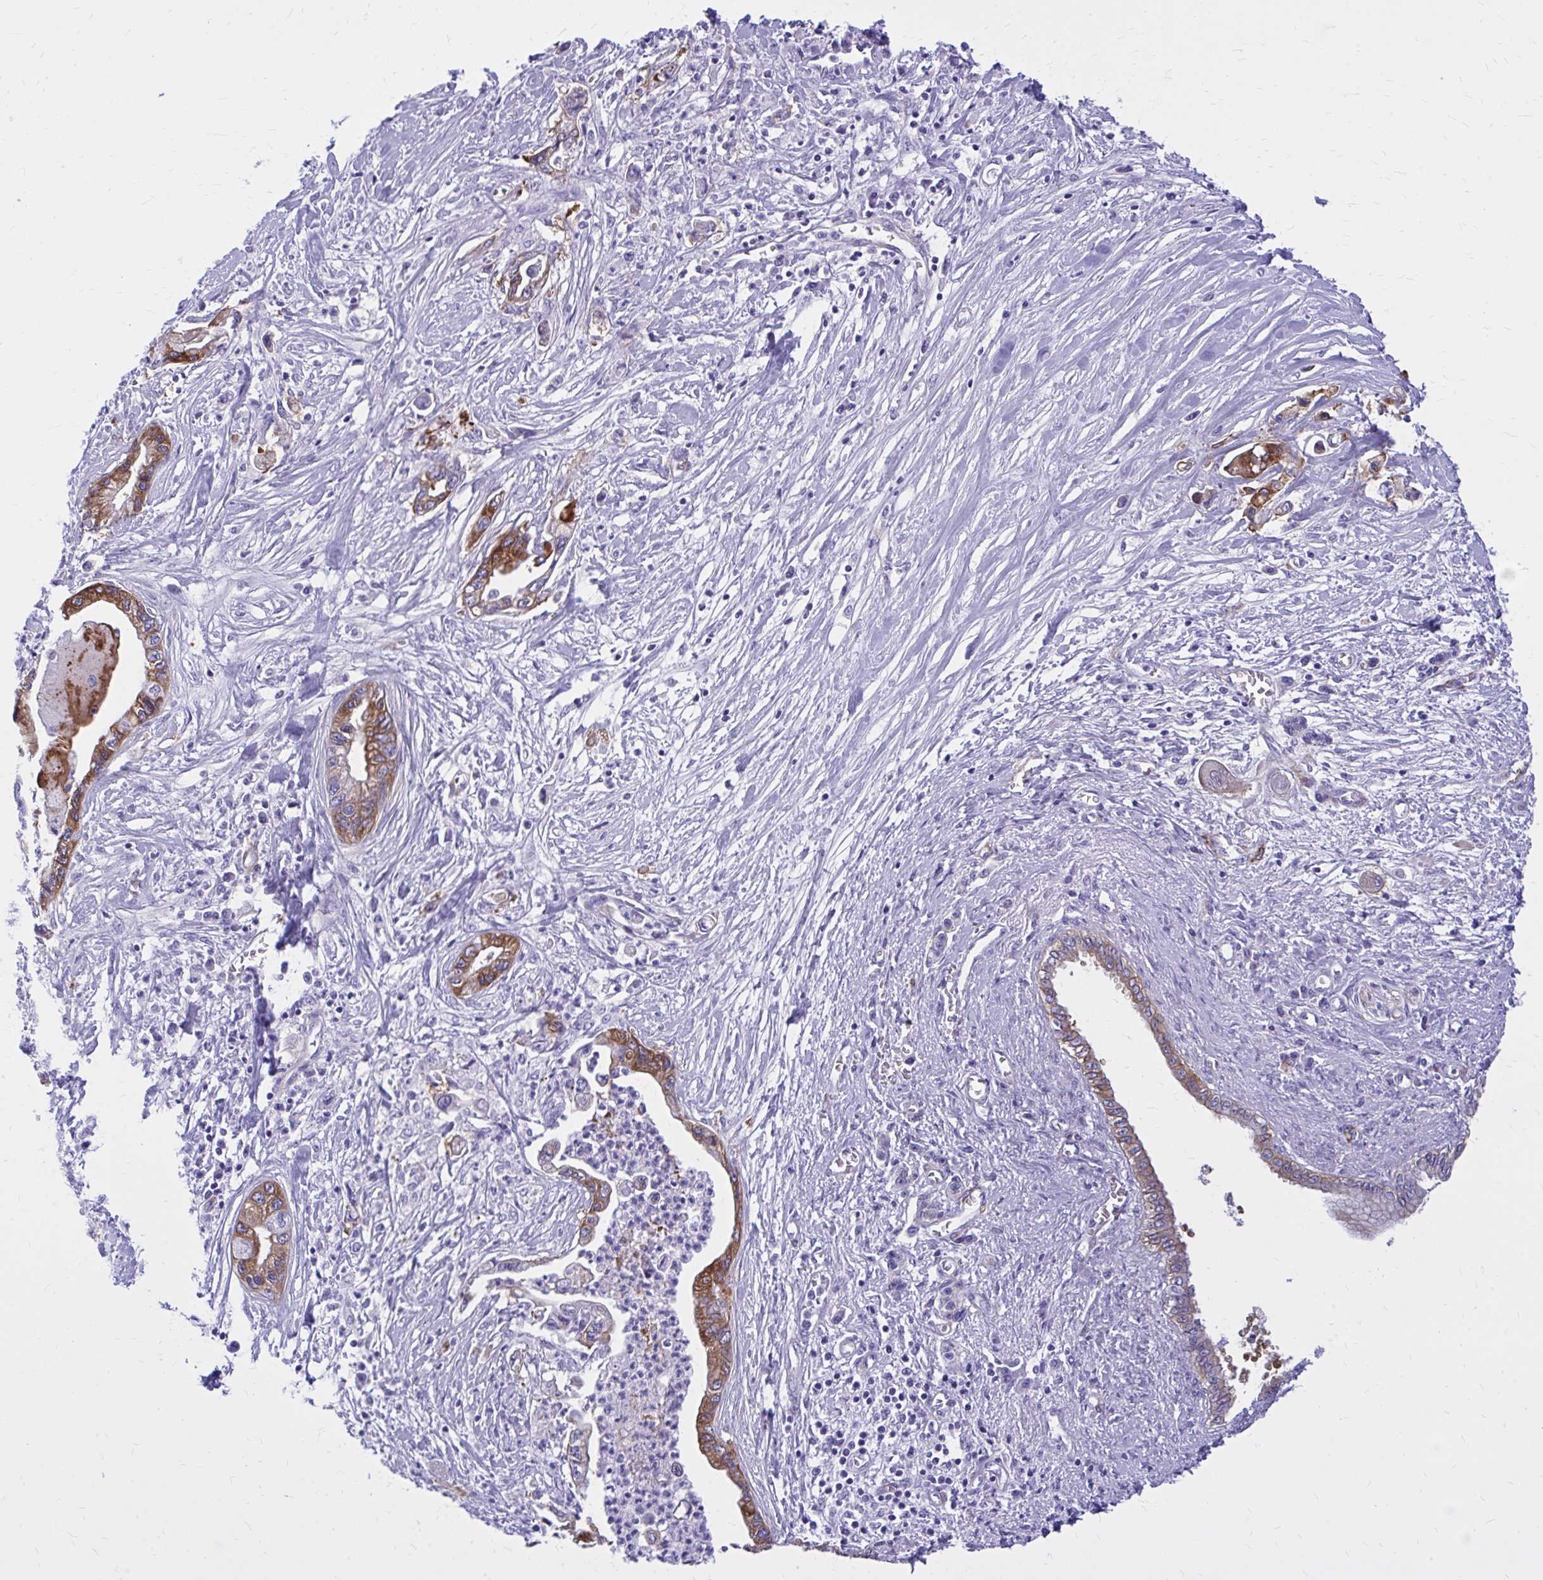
{"staining": {"intensity": "moderate", "quantity": ">75%", "location": "cytoplasmic/membranous"}, "tissue": "pancreatic cancer", "cell_type": "Tumor cells", "image_type": "cancer", "snomed": [{"axis": "morphology", "description": "Adenocarcinoma, NOS"}, {"axis": "topography", "description": "Pancreas"}], "caption": "Human adenocarcinoma (pancreatic) stained for a protein (brown) displays moderate cytoplasmic/membranous positive staining in approximately >75% of tumor cells.", "gene": "EPB41L1", "patient": {"sex": "male", "age": 61}}